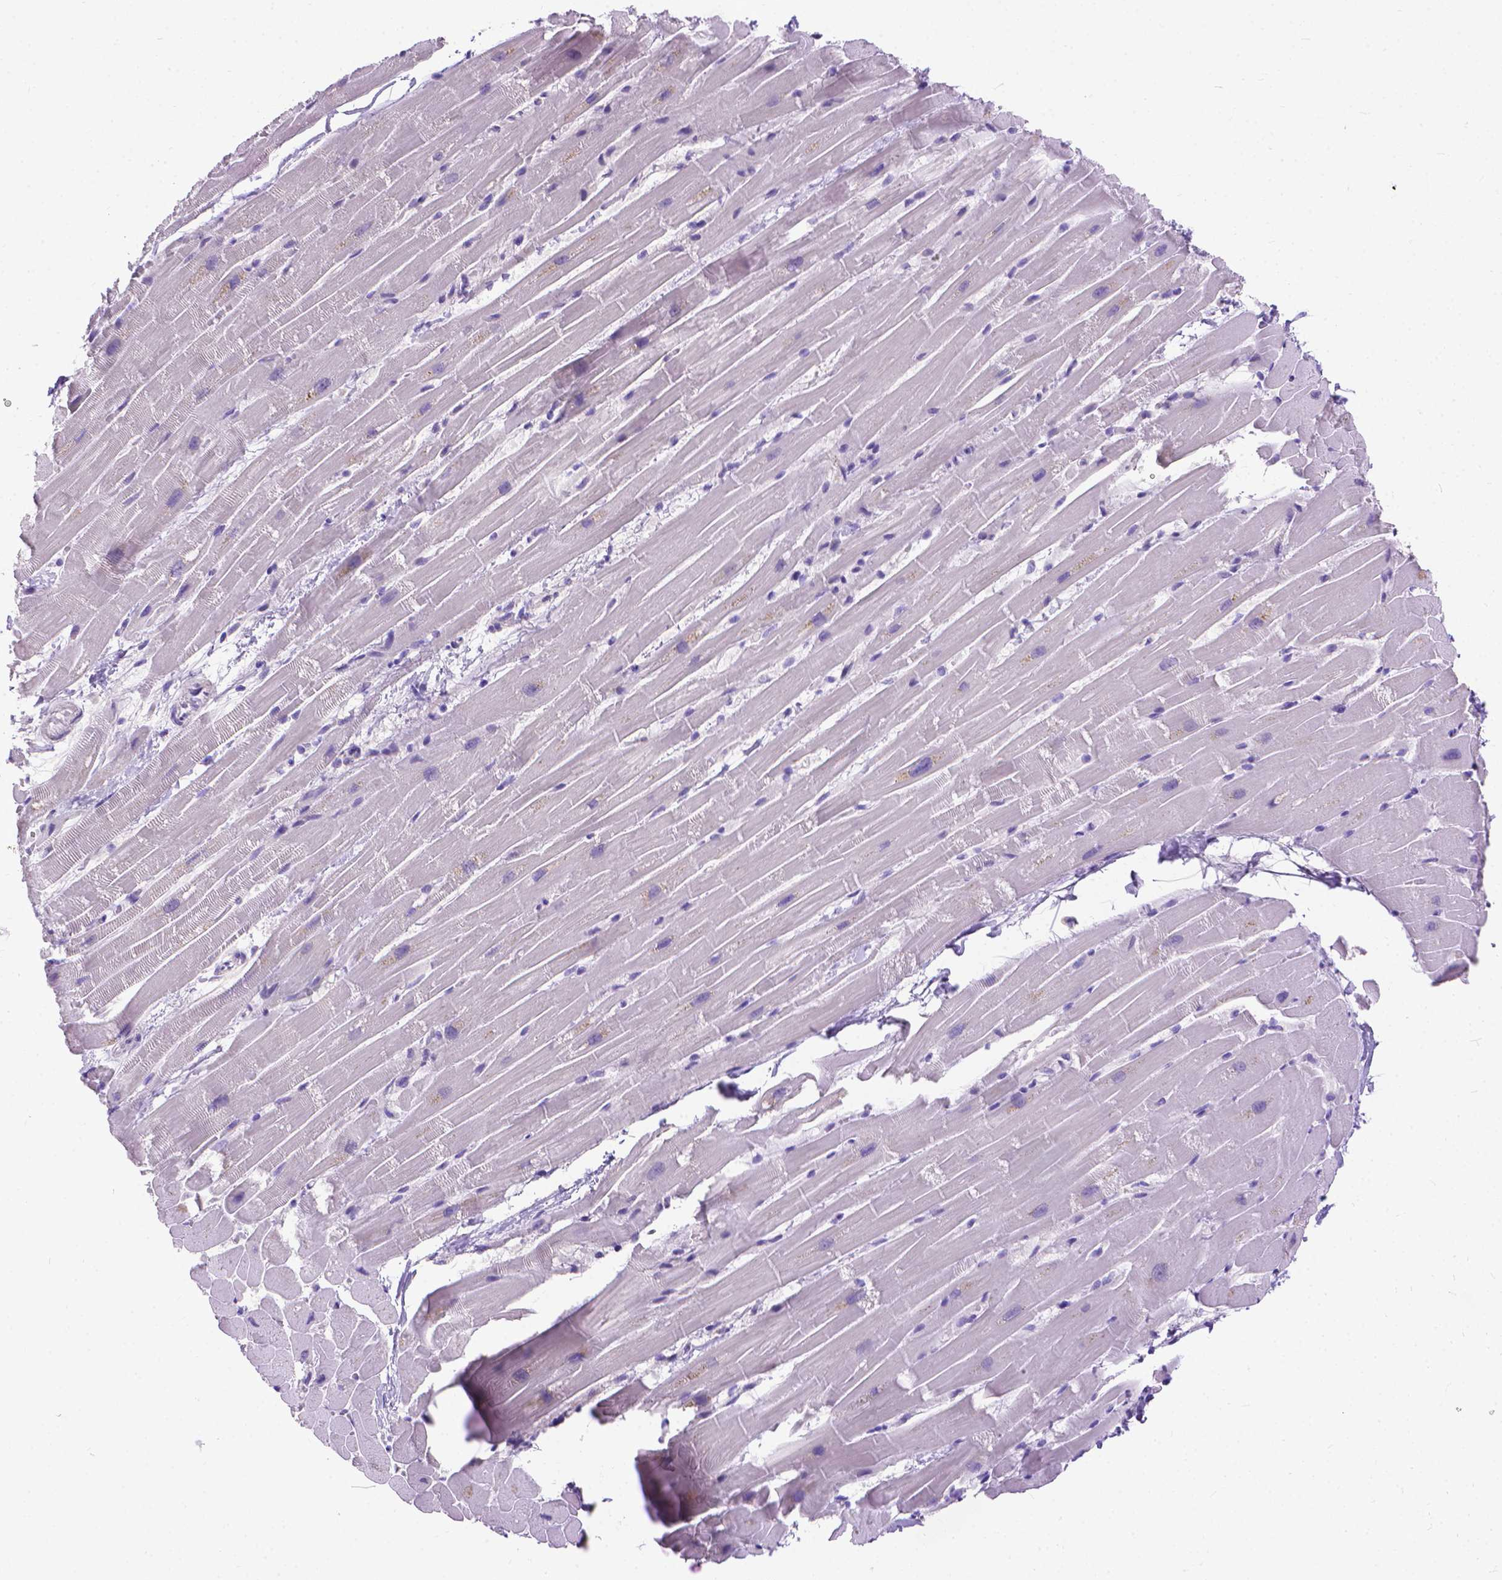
{"staining": {"intensity": "negative", "quantity": "none", "location": "none"}, "tissue": "heart muscle", "cell_type": "Cardiomyocytes", "image_type": "normal", "snomed": [{"axis": "morphology", "description": "Normal tissue, NOS"}, {"axis": "topography", "description": "Heart"}], "caption": "This is an immunohistochemistry (IHC) micrograph of normal human heart muscle. There is no positivity in cardiomyocytes.", "gene": "SYN1", "patient": {"sex": "male", "age": 37}}